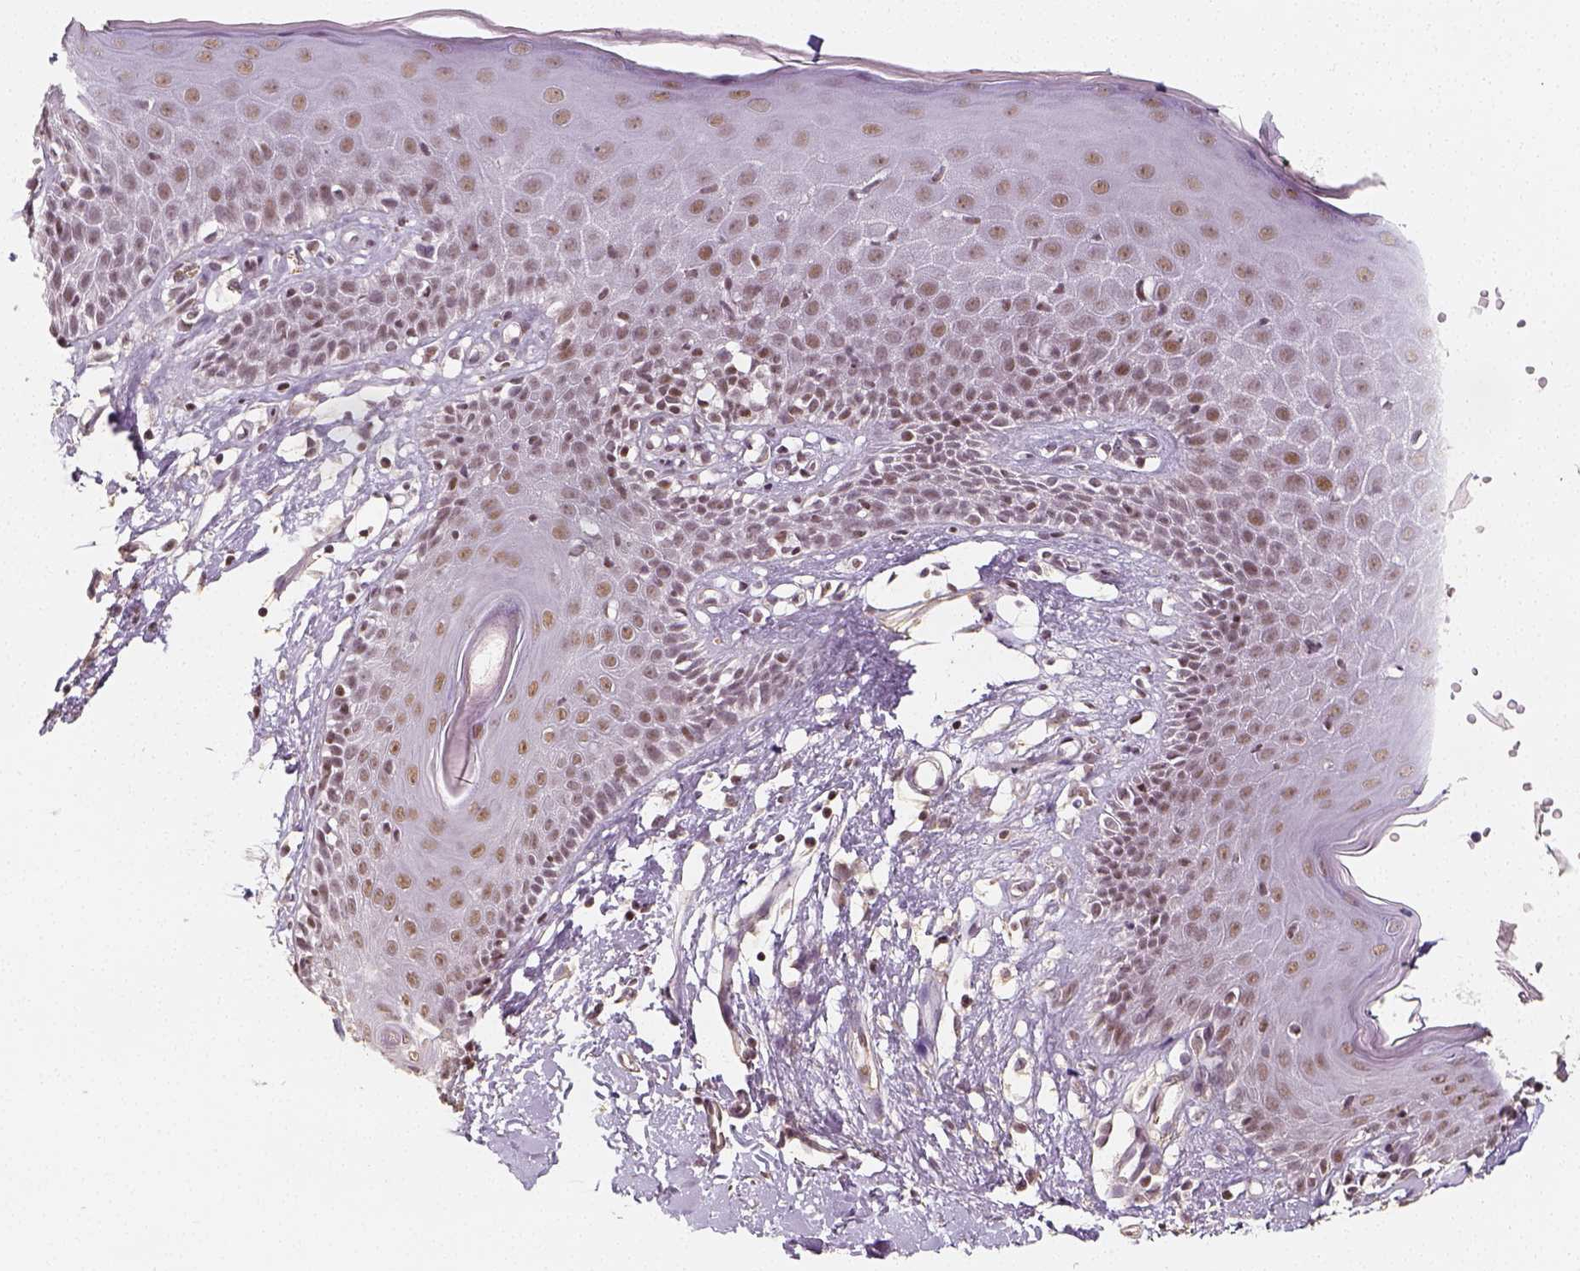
{"staining": {"intensity": "moderate", "quantity": ">75%", "location": "nuclear"}, "tissue": "skin", "cell_type": "Epidermal cells", "image_type": "normal", "snomed": [{"axis": "morphology", "description": "Normal tissue, NOS"}, {"axis": "topography", "description": "Vulva"}], "caption": "Epidermal cells demonstrate moderate nuclear positivity in approximately >75% of cells in normal skin. (Stains: DAB in brown, nuclei in blue, Microscopy: brightfield microscopy at high magnification).", "gene": "HDAC1", "patient": {"sex": "female", "age": 68}}